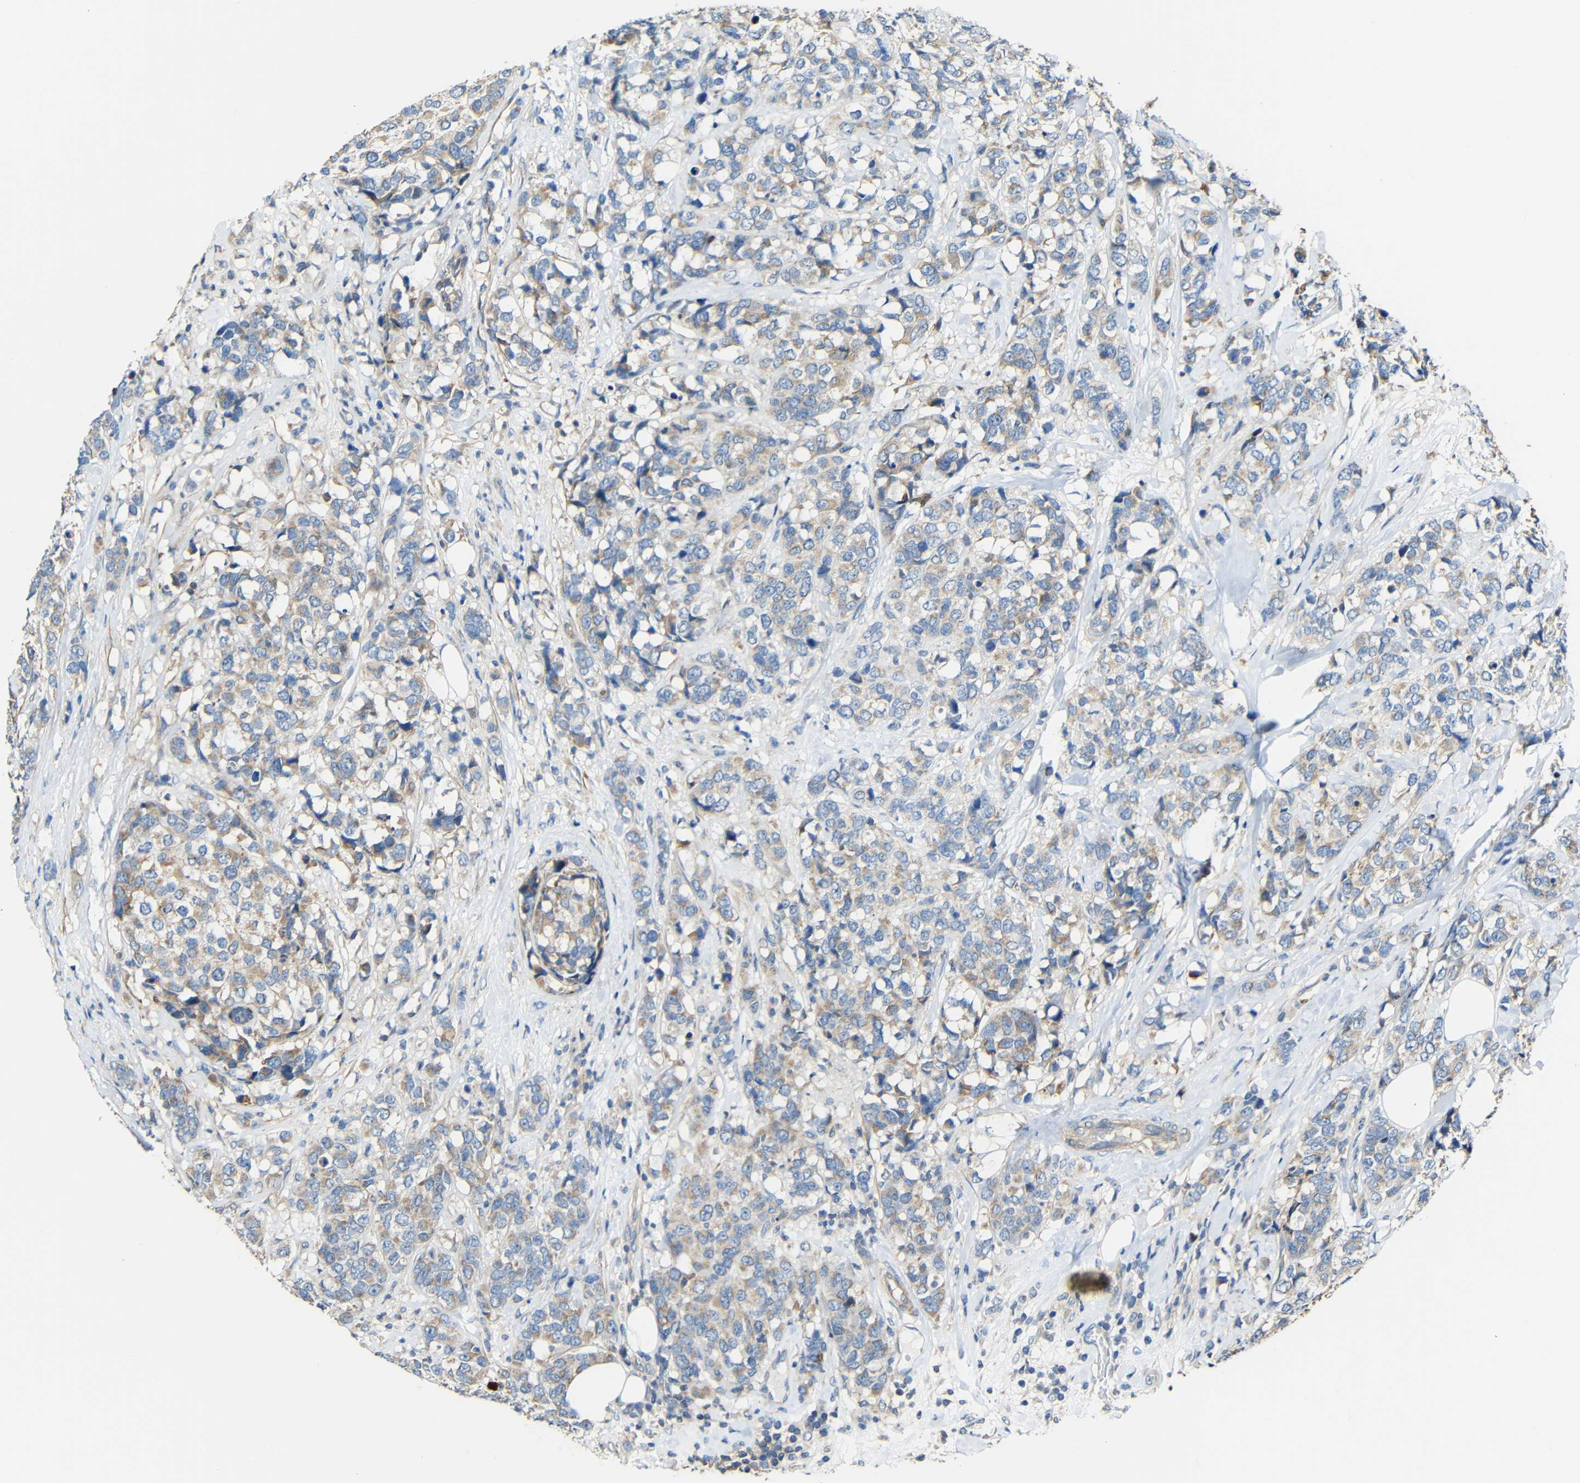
{"staining": {"intensity": "moderate", "quantity": "25%-75%", "location": "cytoplasmic/membranous"}, "tissue": "breast cancer", "cell_type": "Tumor cells", "image_type": "cancer", "snomed": [{"axis": "morphology", "description": "Lobular carcinoma"}, {"axis": "topography", "description": "Breast"}], "caption": "Immunohistochemistry of lobular carcinoma (breast) shows medium levels of moderate cytoplasmic/membranous staining in approximately 25%-75% of tumor cells.", "gene": "RHOT2", "patient": {"sex": "female", "age": 59}}